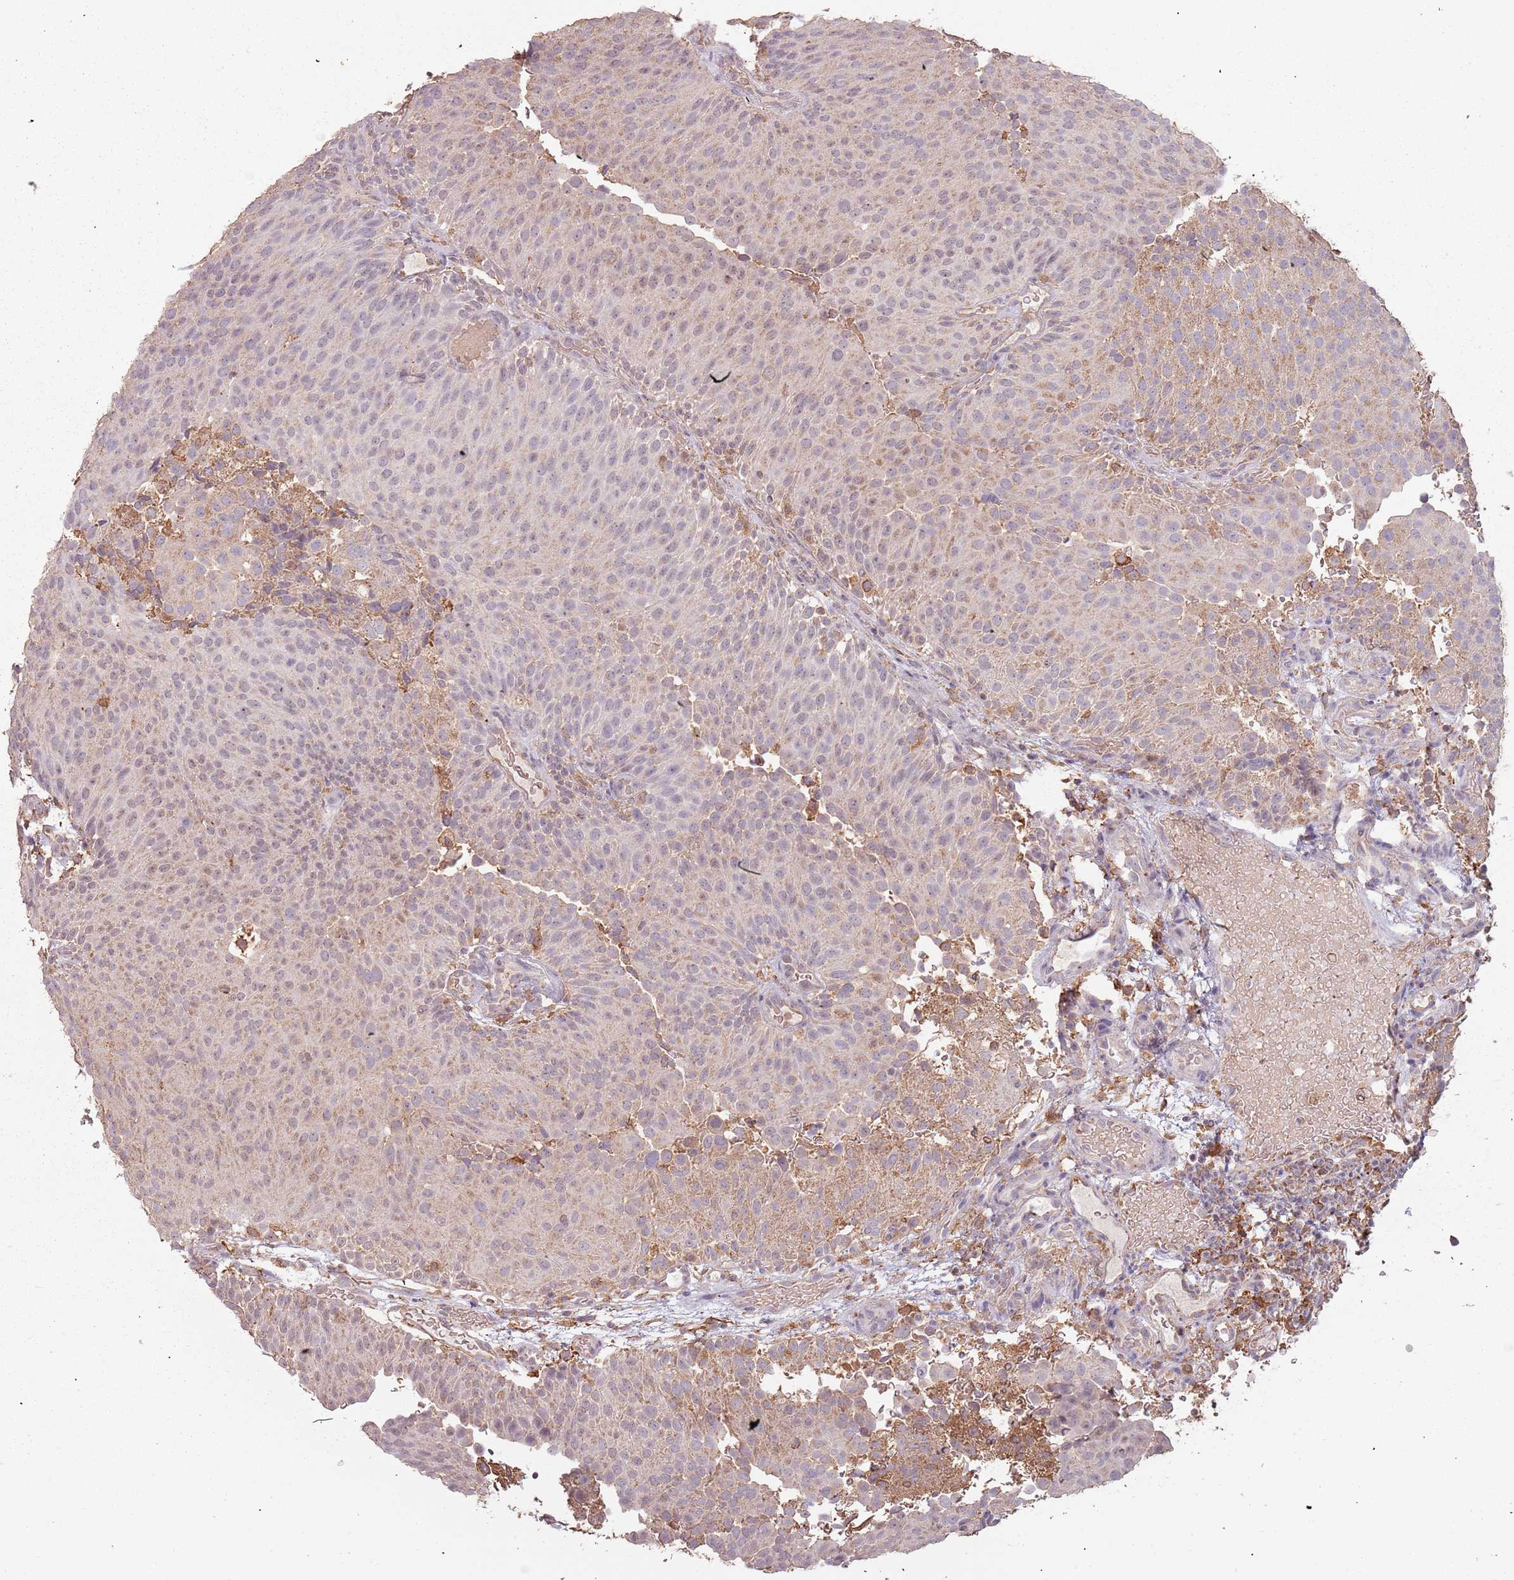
{"staining": {"intensity": "weak", "quantity": "<25%", "location": "cytoplasmic/membranous,nuclear"}, "tissue": "urothelial cancer", "cell_type": "Tumor cells", "image_type": "cancer", "snomed": [{"axis": "morphology", "description": "Urothelial carcinoma, Low grade"}, {"axis": "topography", "description": "Urinary bladder"}], "caption": "A high-resolution photomicrograph shows immunohistochemistry (IHC) staining of low-grade urothelial carcinoma, which reveals no significant positivity in tumor cells.", "gene": "ATOSB", "patient": {"sex": "male", "age": 78}}